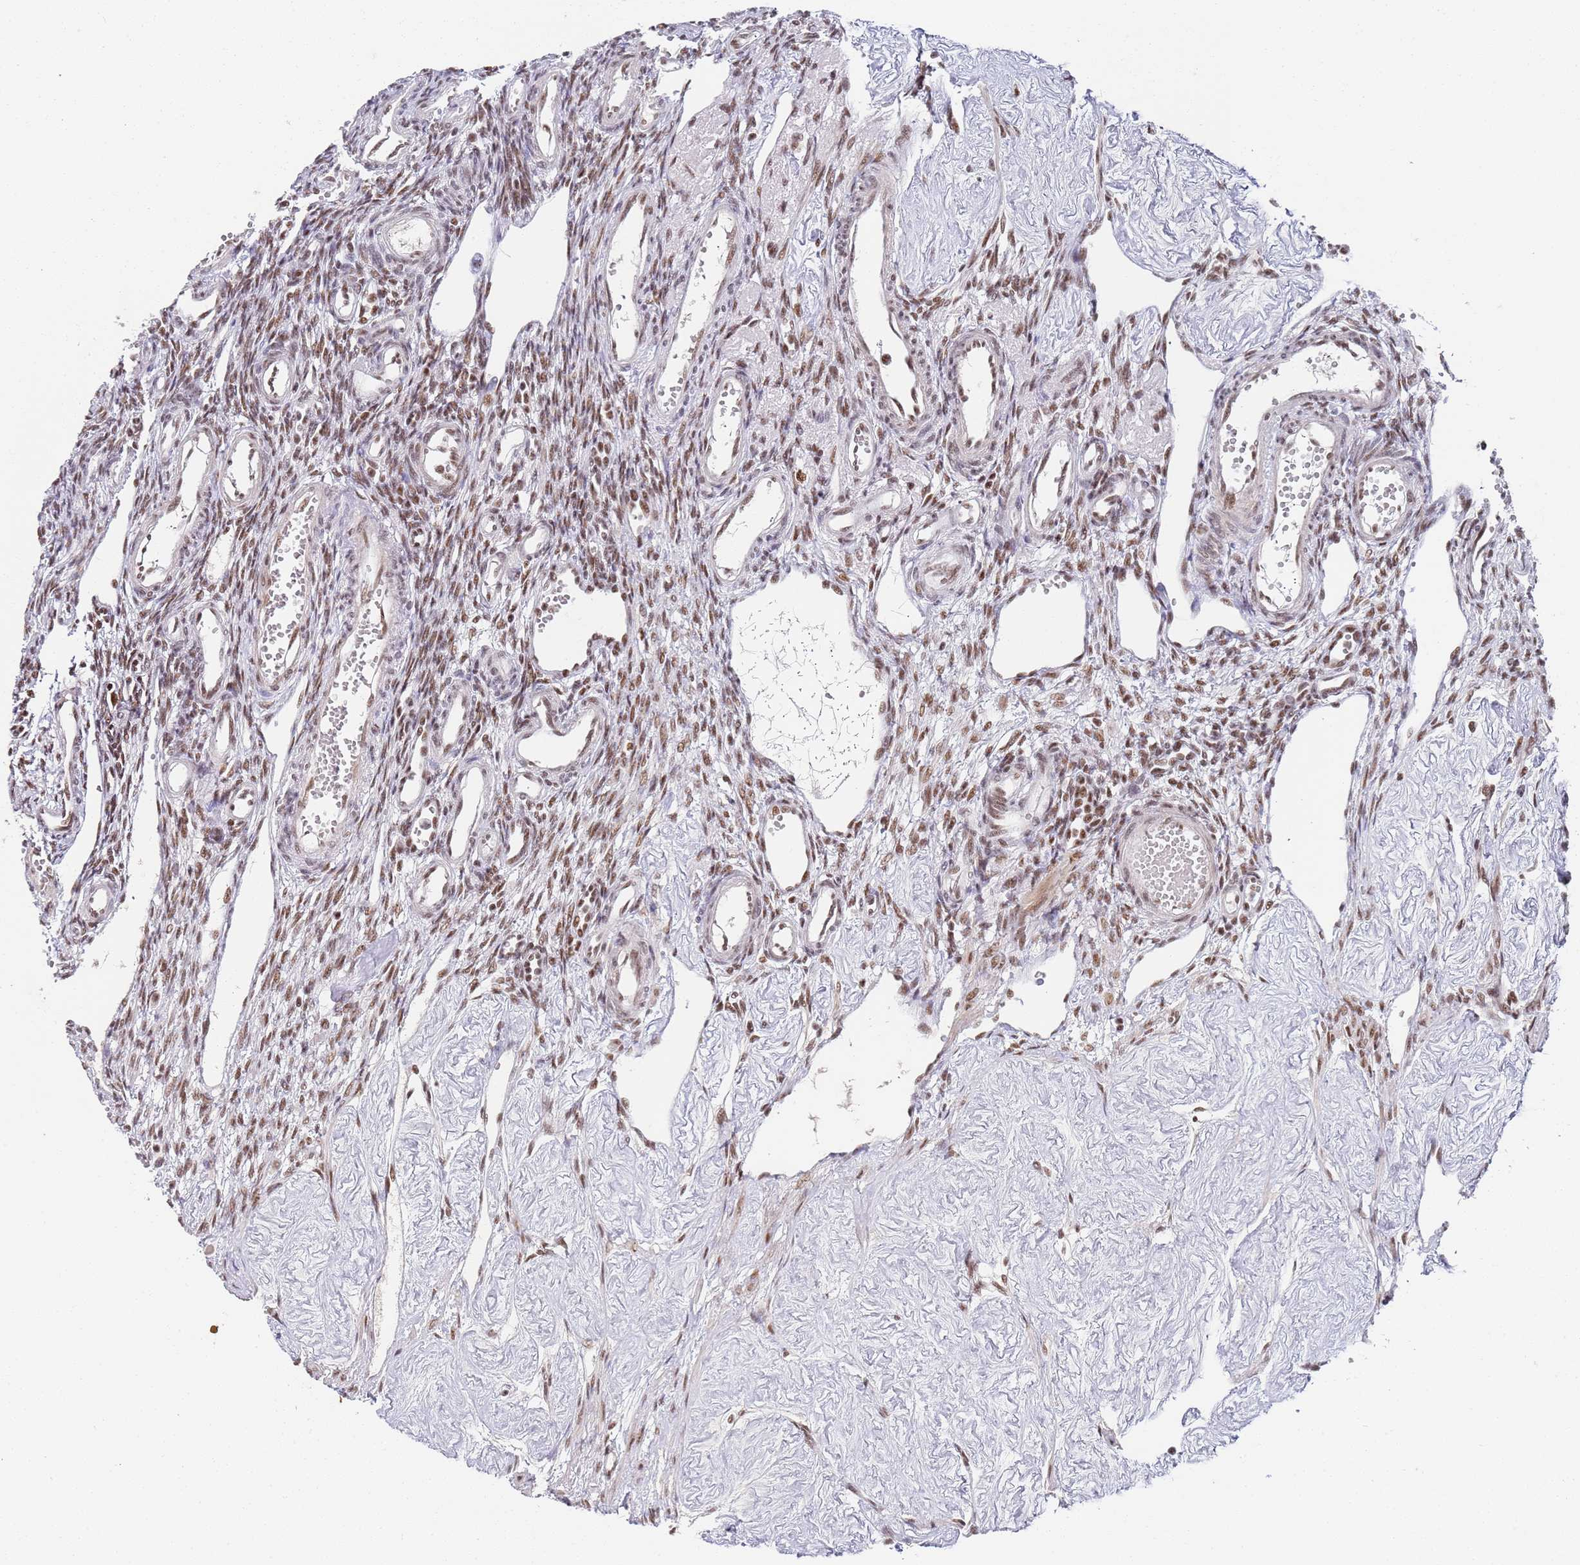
{"staining": {"intensity": "strong", "quantity": ">75%", "location": "nuclear"}, "tissue": "ovary", "cell_type": "Follicle cells", "image_type": "normal", "snomed": [{"axis": "morphology", "description": "Normal tissue, NOS"}, {"axis": "morphology", "description": "Cyst, NOS"}, {"axis": "topography", "description": "Ovary"}], "caption": "Brown immunohistochemical staining in normal ovary displays strong nuclear staining in approximately >75% of follicle cells.", "gene": "AKAP8L", "patient": {"sex": "female", "age": 33}}